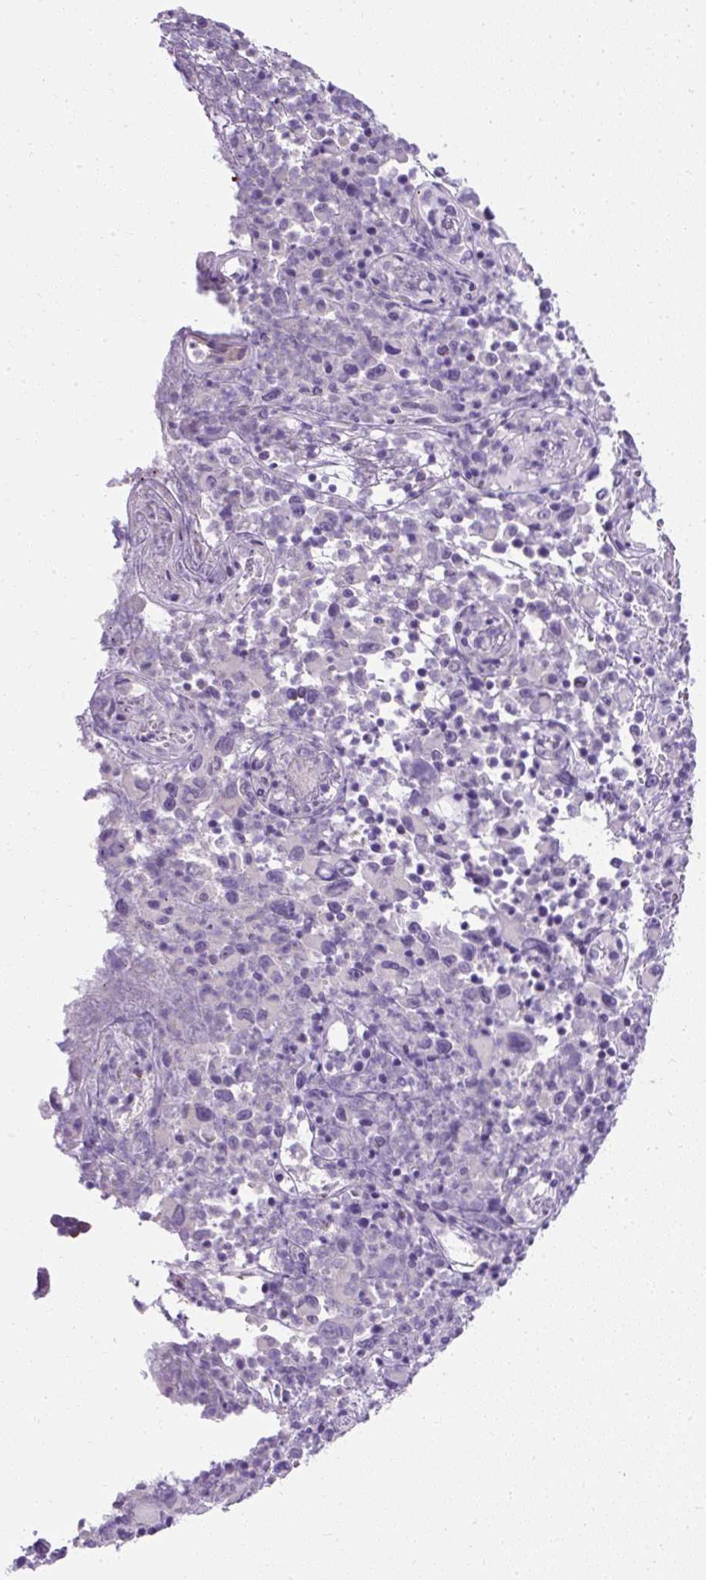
{"staining": {"intensity": "negative", "quantity": "none", "location": "none"}, "tissue": "melanoma", "cell_type": "Tumor cells", "image_type": "cancer", "snomed": [{"axis": "morphology", "description": "Malignant melanoma, NOS"}, {"axis": "topography", "description": "Skin"}], "caption": "This is an immunohistochemistry (IHC) histopathology image of melanoma. There is no positivity in tumor cells.", "gene": "C2CD4C", "patient": {"sex": "female", "age": 82}}